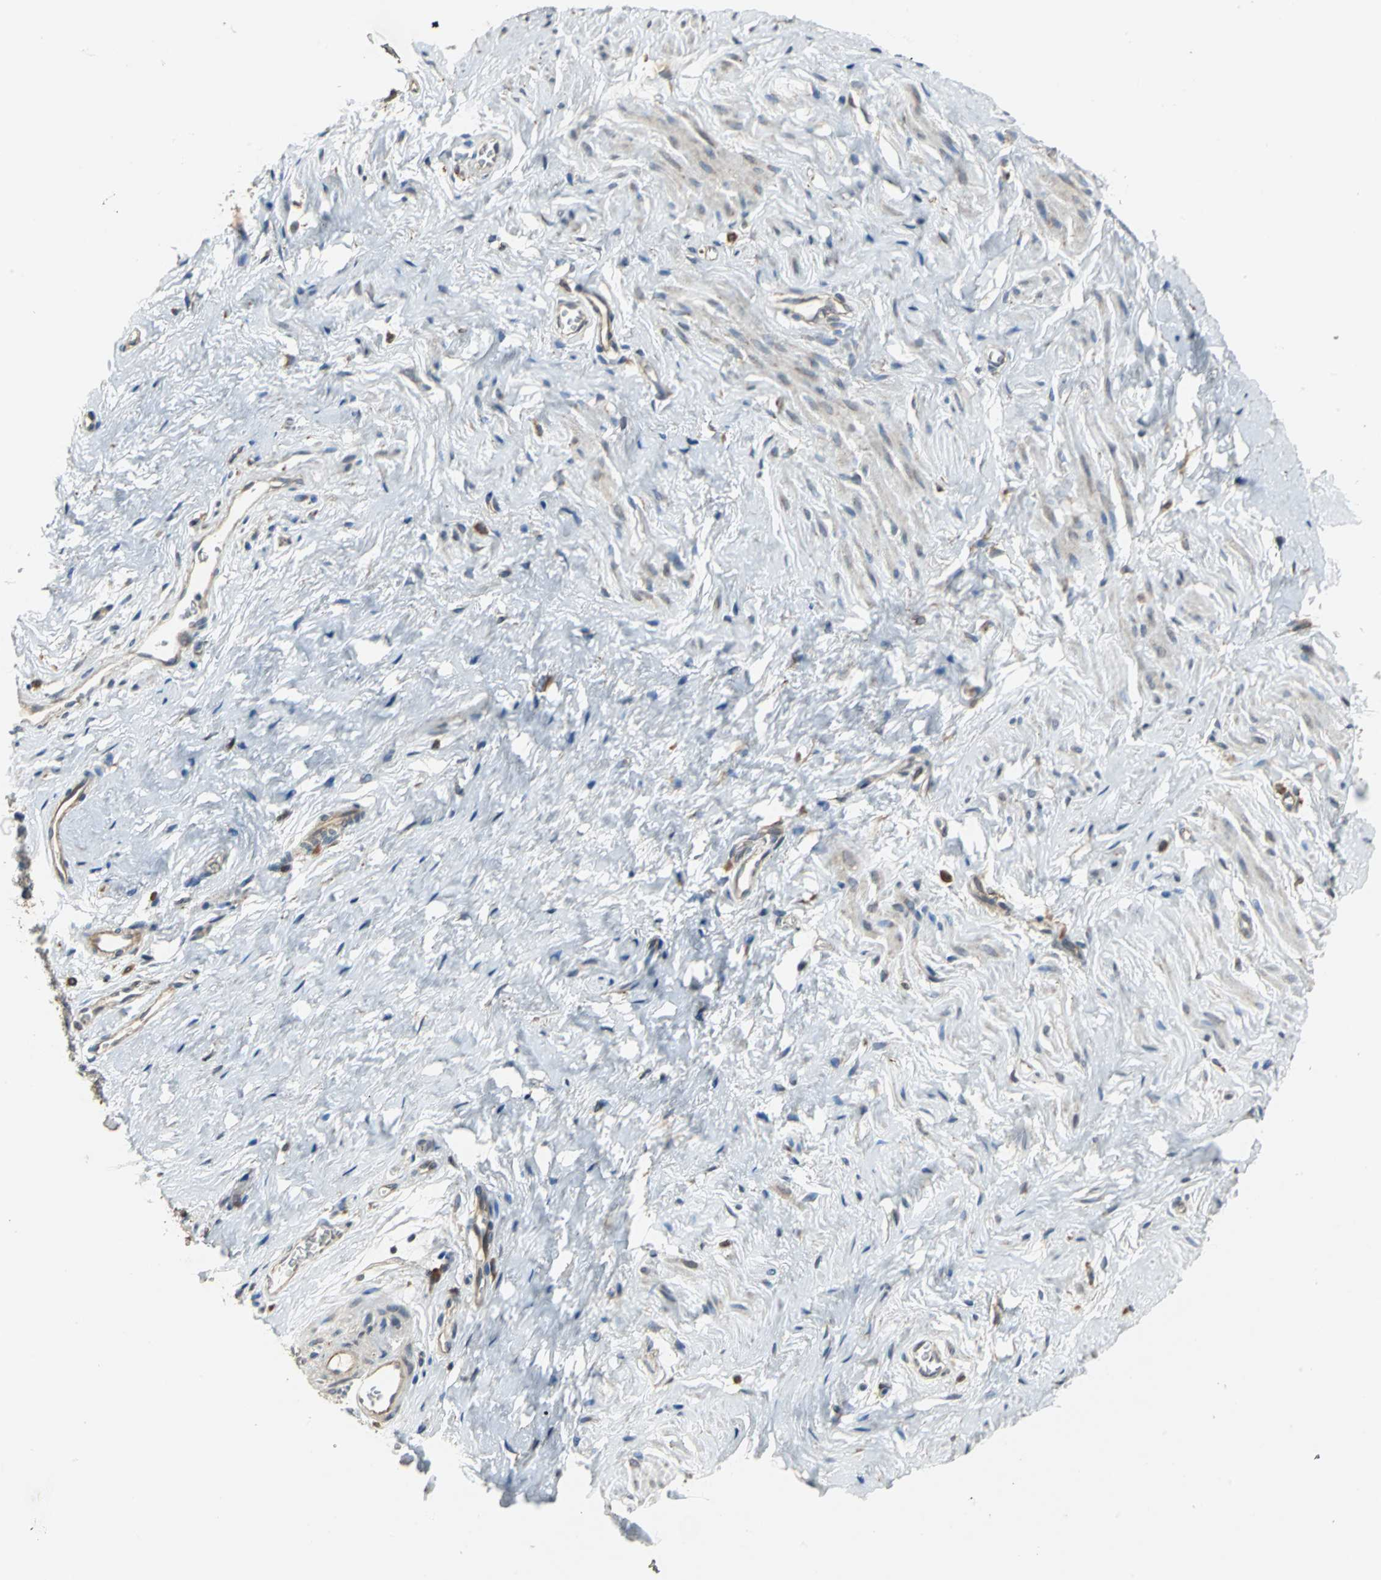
{"staining": {"intensity": "negative", "quantity": "none", "location": "none"}, "tissue": "vagina", "cell_type": "Squamous epithelial cells", "image_type": "normal", "snomed": [{"axis": "morphology", "description": "Normal tissue, NOS"}, {"axis": "topography", "description": "Soft tissue"}, {"axis": "topography", "description": "Vagina"}], "caption": "Histopathology image shows no significant protein positivity in squamous epithelial cells of normal vagina. (Stains: DAB immunohistochemistry (IHC) with hematoxylin counter stain, Microscopy: brightfield microscopy at high magnification).", "gene": "SYVN1", "patient": {"sex": "female", "age": 61}}